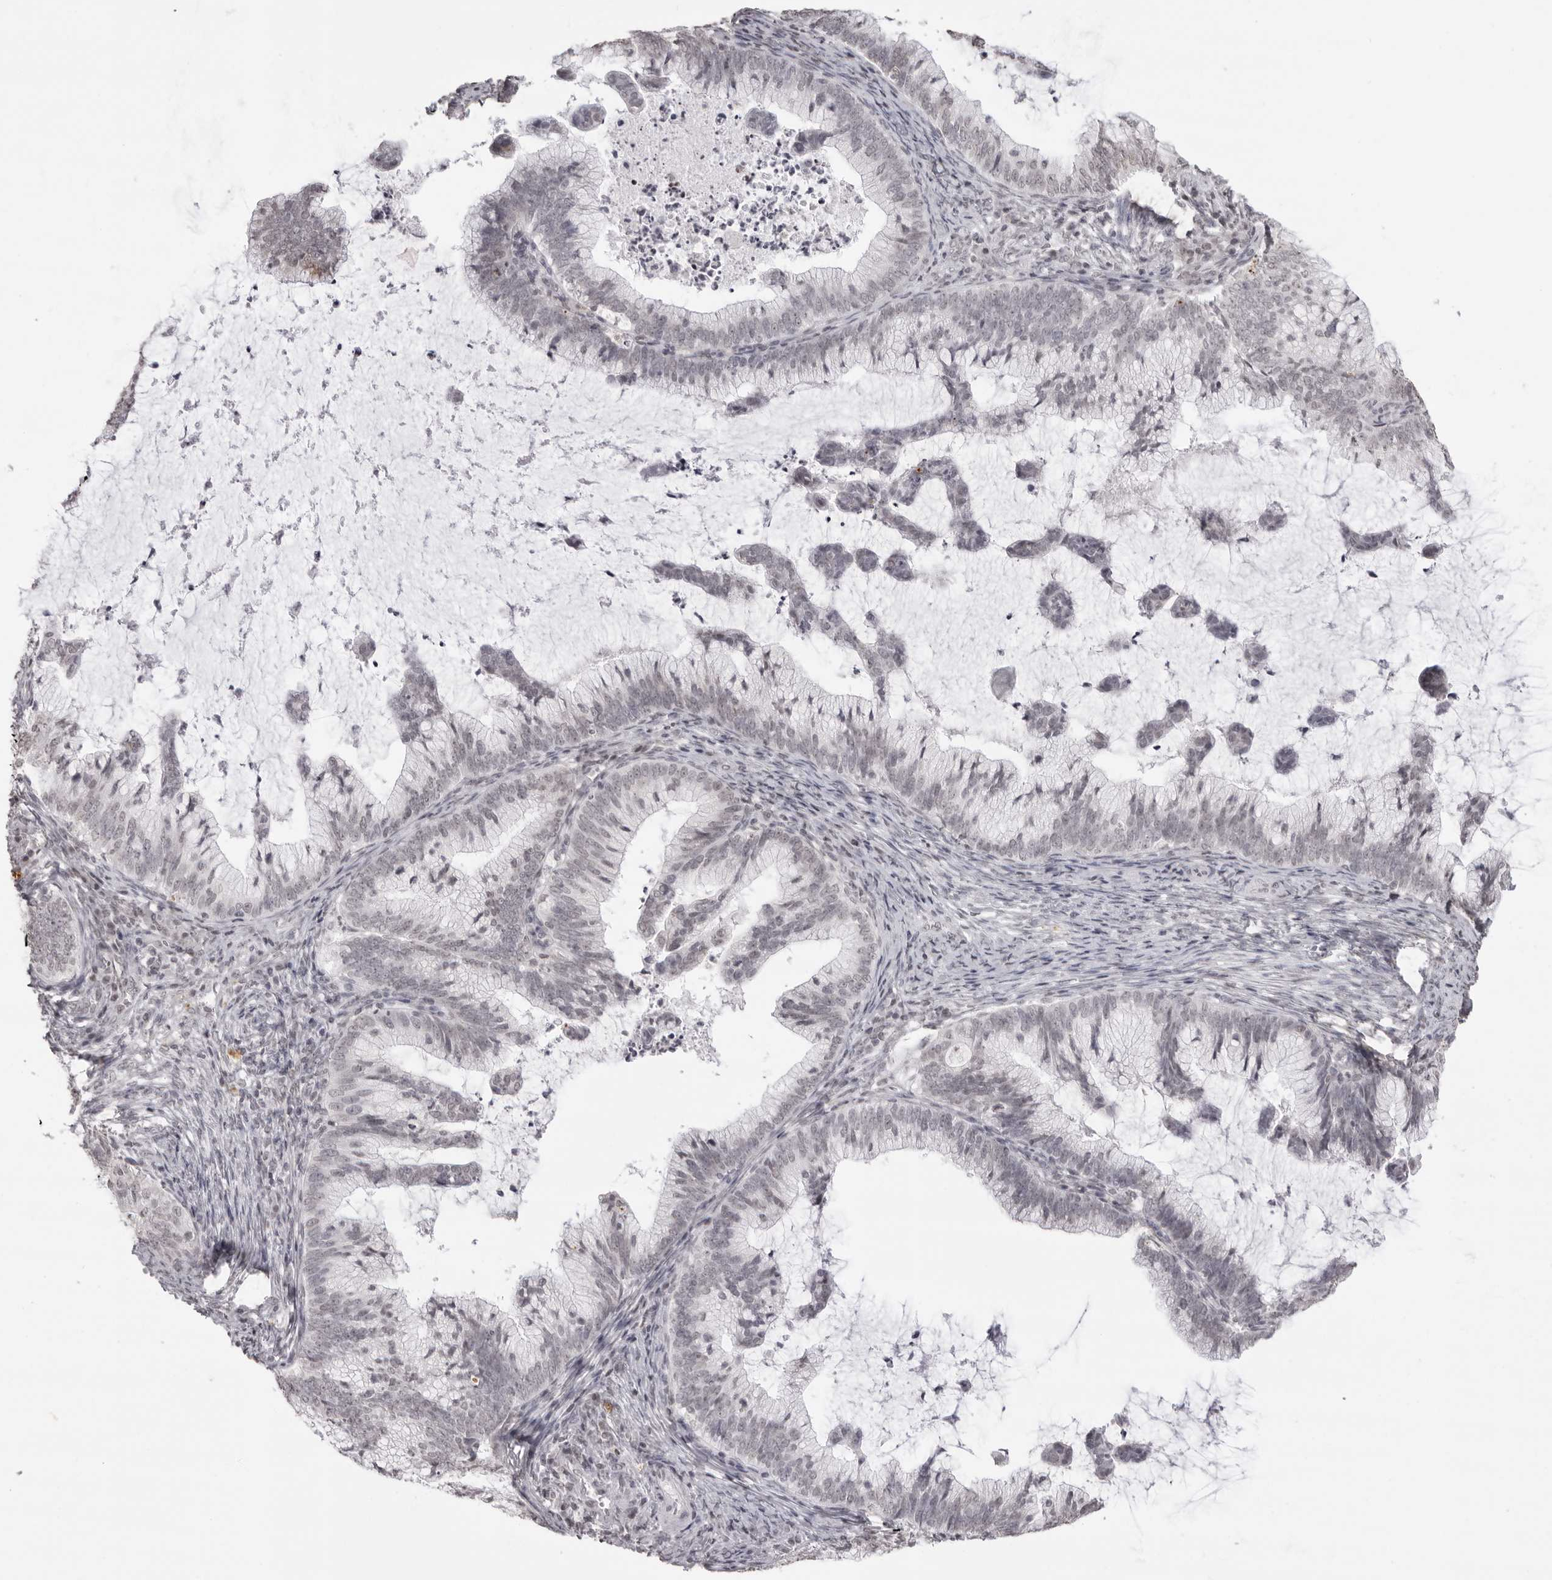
{"staining": {"intensity": "negative", "quantity": "none", "location": "none"}, "tissue": "cervical cancer", "cell_type": "Tumor cells", "image_type": "cancer", "snomed": [{"axis": "morphology", "description": "Adenocarcinoma, NOS"}, {"axis": "topography", "description": "Cervix"}], "caption": "Human adenocarcinoma (cervical) stained for a protein using immunohistochemistry exhibits no staining in tumor cells.", "gene": "NTM", "patient": {"sex": "female", "age": 36}}